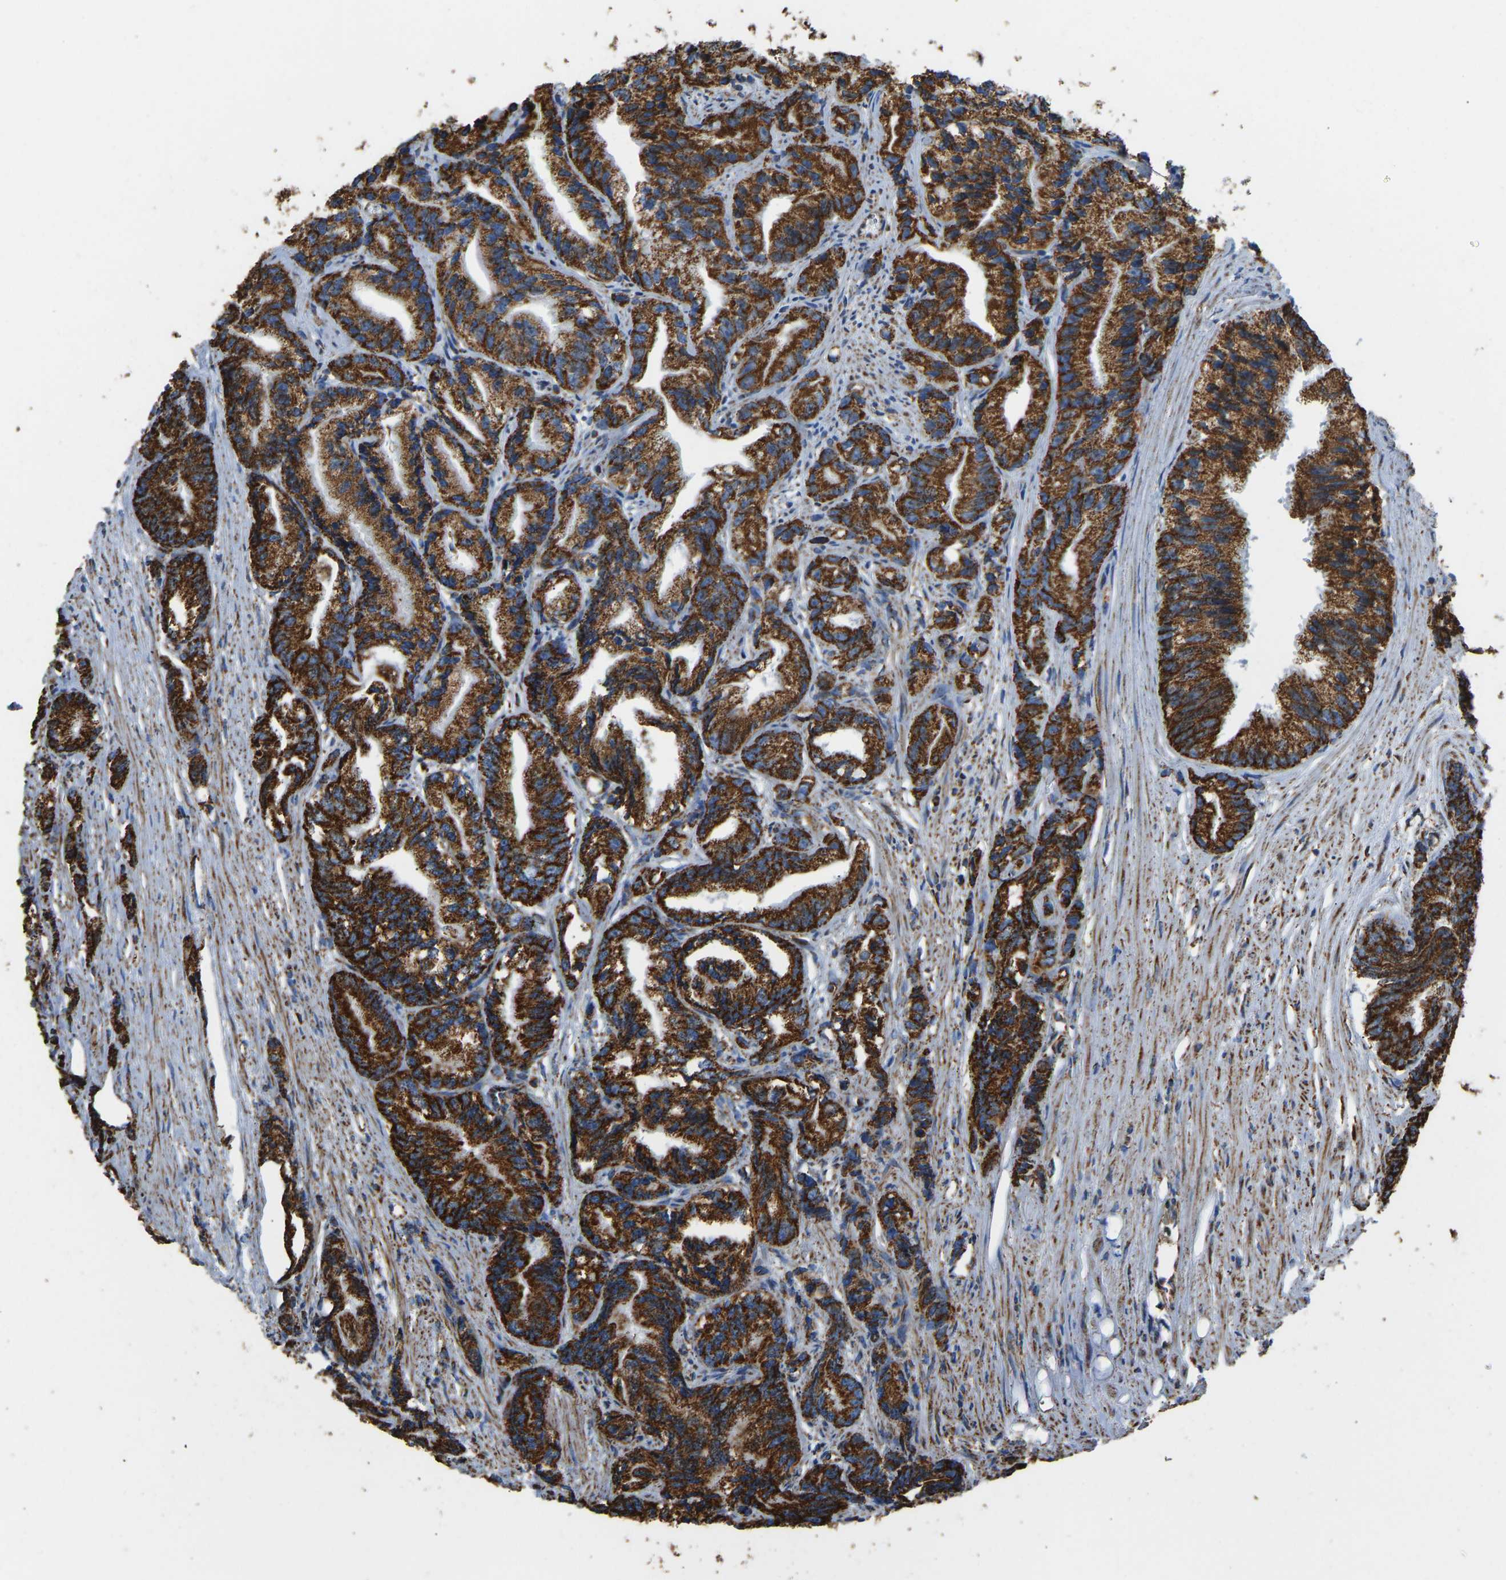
{"staining": {"intensity": "strong", "quantity": ">75%", "location": "cytoplasmic/membranous"}, "tissue": "prostate cancer", "cell_type": "Tumor cells", "image_type": "cancer", "snomed": [{"axis": "morphology", "description": "Adenocarcinoma, Low grade"}, {"axis": "topography", "description": "Prostate"}], "caption": "Strong cytoplasmic/membranous expression is present in approximately >75% of tumor cells in prostate cancer (low-grade adenocarcinoma).", "gene": "IRX6", "patient": {"sex": "male", "age": 89}}